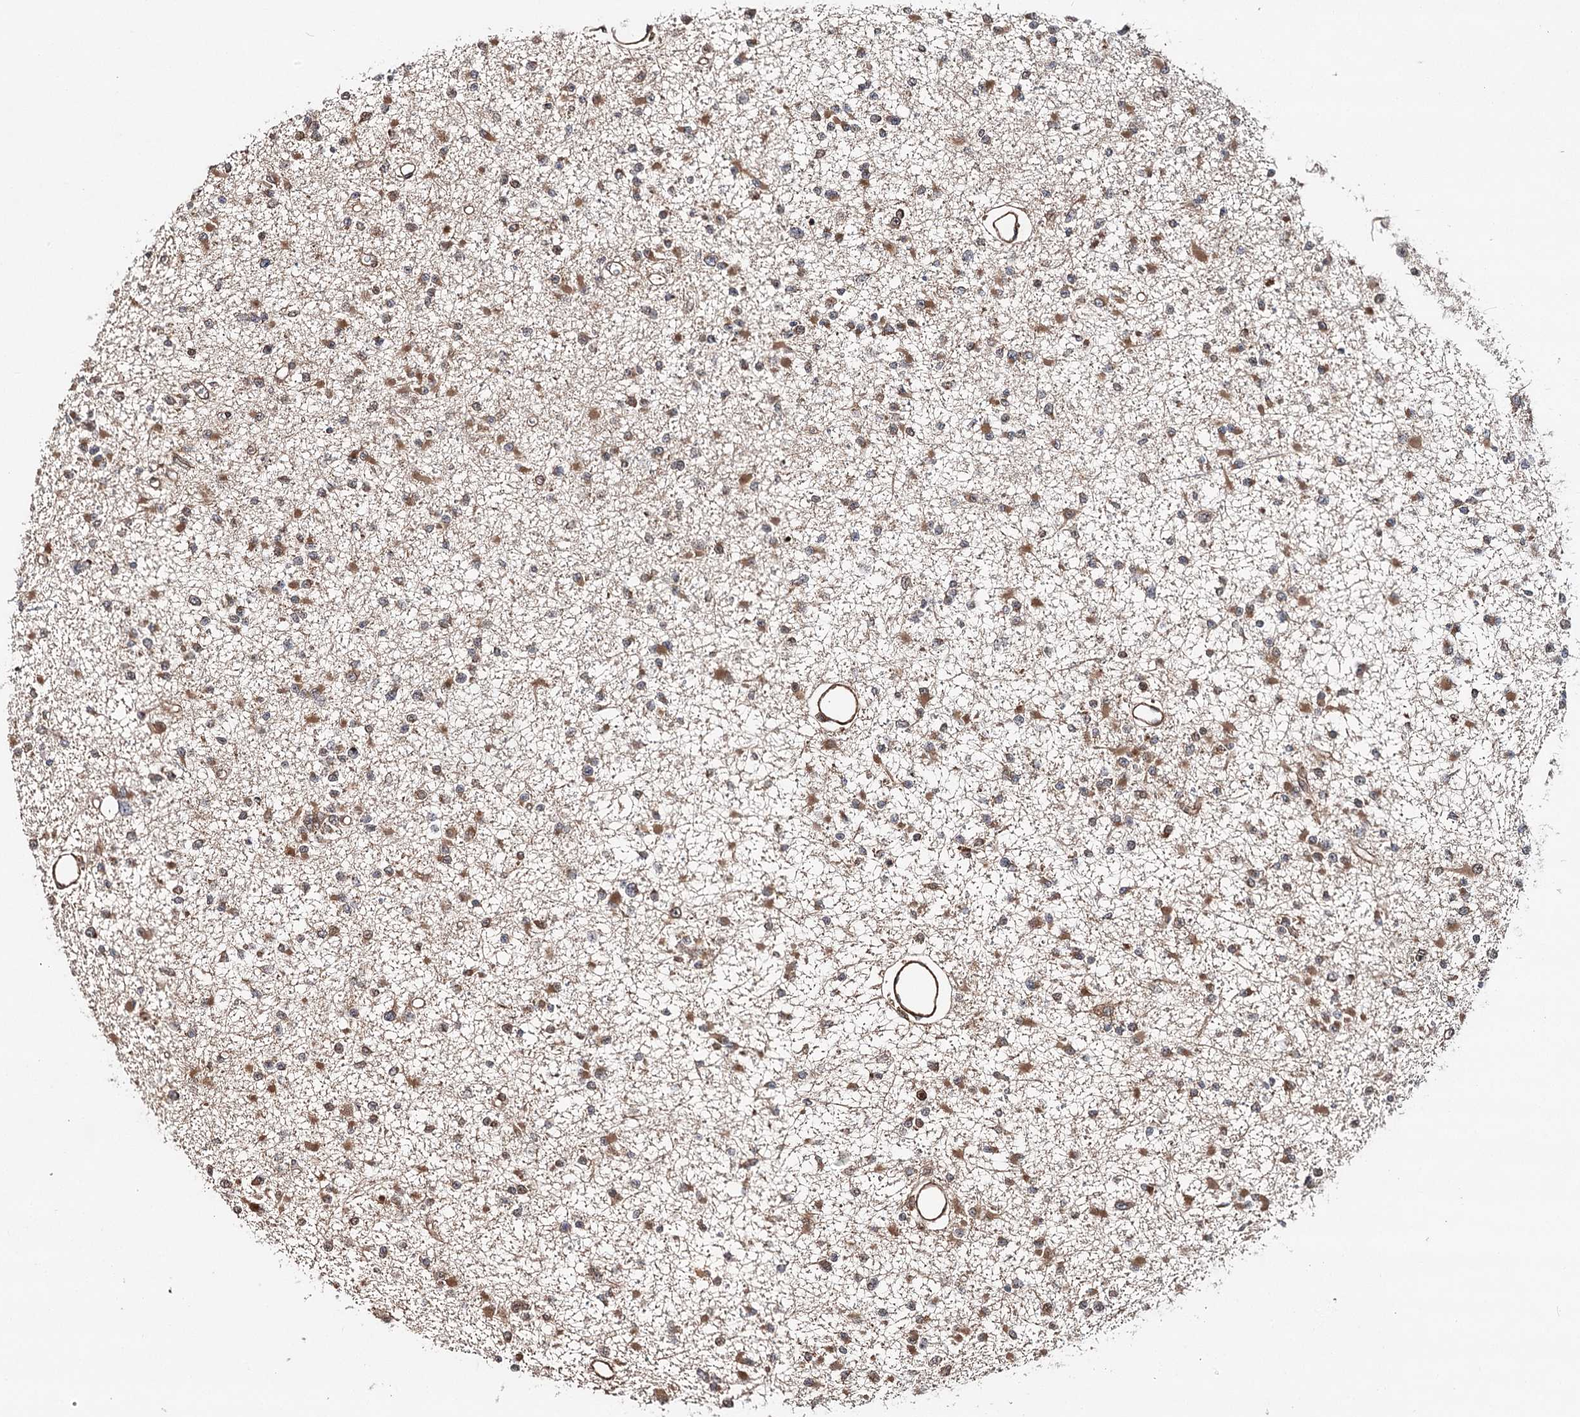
{"staining": {"intensity": "weak", "quantity": "<25%", "location": "cytoplasmic/membranous"}, "tissue": "glioma", "cell_type": "Tumor cells", "image_type": "cancer", "snomed": [{"axis": "morphology", "description": "Glioma, malignant, Low grade"}, {"axis": "topography", "description": "Brain"}], "caption": "There is no significant staining in tumor cells of glioma.", "gene": "DNAJB14", "patient": {"sex": "female", "age": 22}}